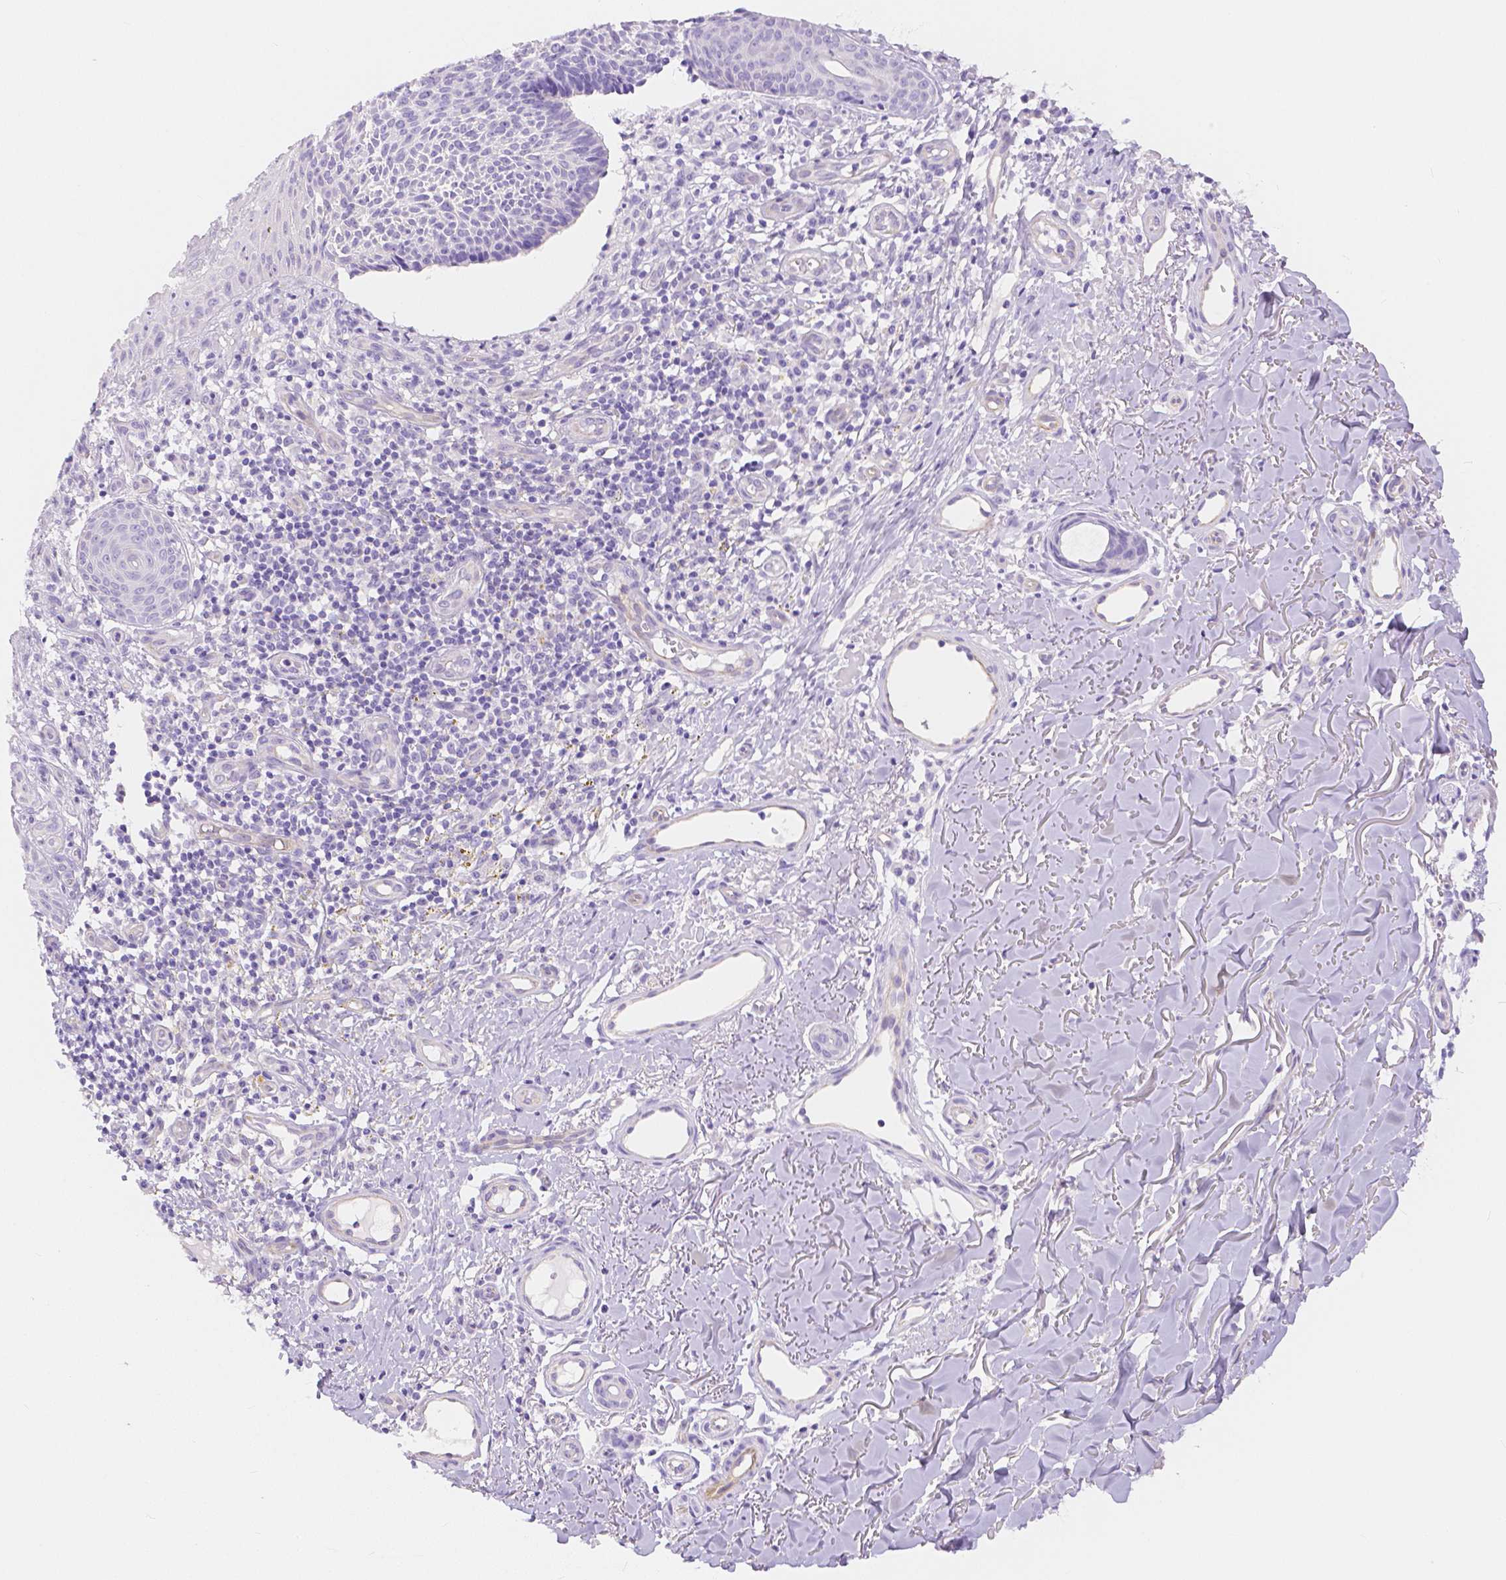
{"staining": {"intensity": "negative", "quantity": "none", "location": "none"}, "tissue": "skin cancer", "cell_type": "Tumor cells", "image_type": "cancer", "snomed": [{"axis": "morphology", "description": "Basal cell carcinoma"}, {"axis": "topography", "description": "Skin"}], "caption": "DAB (3,3'-diaminobenzidine) immunohistochemical staining of human skin basal cell carcinoma displays no significant positivity in tumor cells.", "gene": "SLC27A5", "patient": {"sex": "male", "age": 88}}